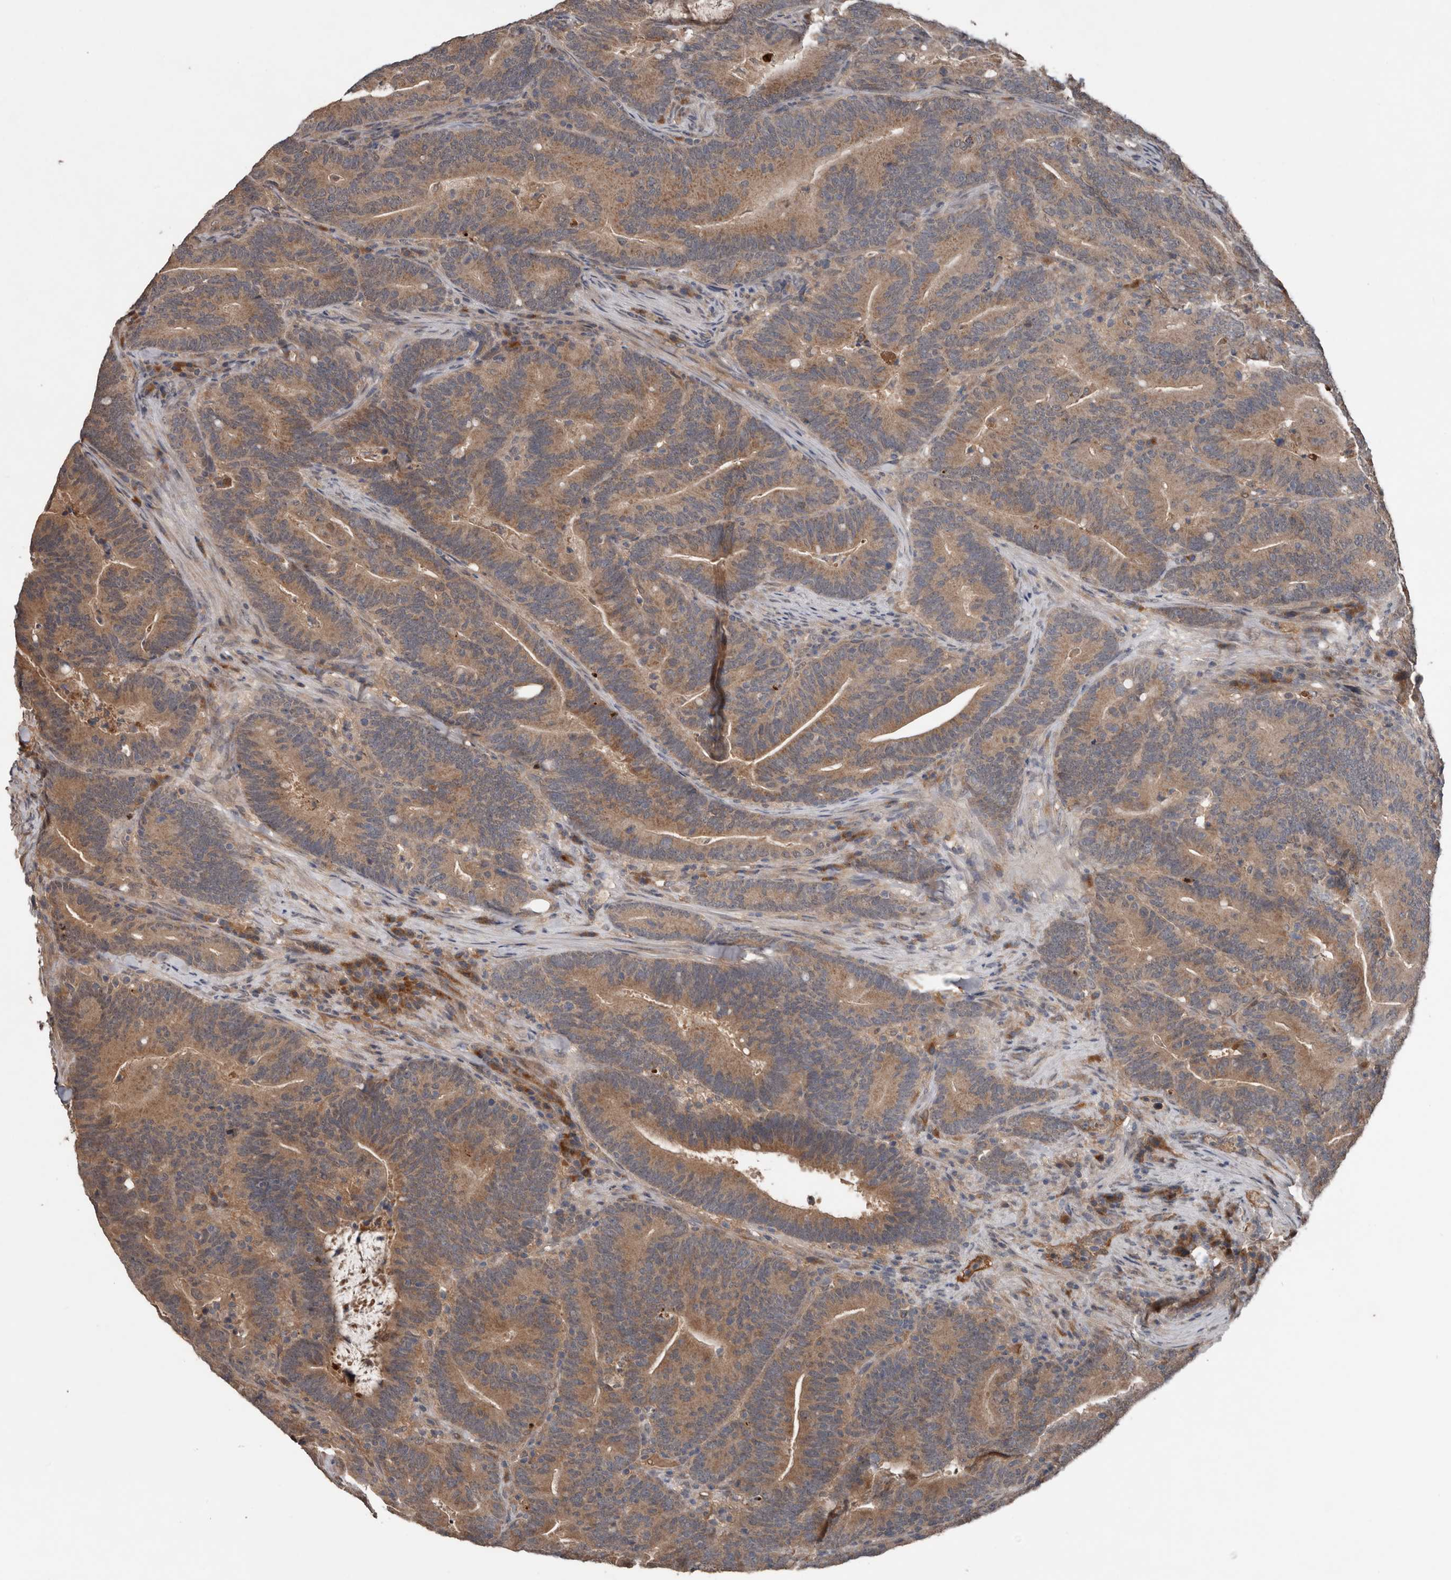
{"staining": {"intensity": "moderate", "quantity": ">75%", "location": "cytoplasmic/membranous"}, "tissue": "colorectal cancer", "cell_type": "Tumor cells", "image_type": "cancer", "snomed": [{"axis": "morphology", "description": "Adenocarcinoma, NOS"}, {"axis": "topography", "description": "Colon"}], "caption": "Immunohistochemistry of human colorectal cancer displays medium levels of moderate cytoplasmic/membranous staining in approximately >75% of tumor cells. Immunohistochemistry (ihc) stains the protein in brown and the nuclei are stained blue.", "gene": "DNAJB4", "patient": {"sex": "female", "age": 66}}